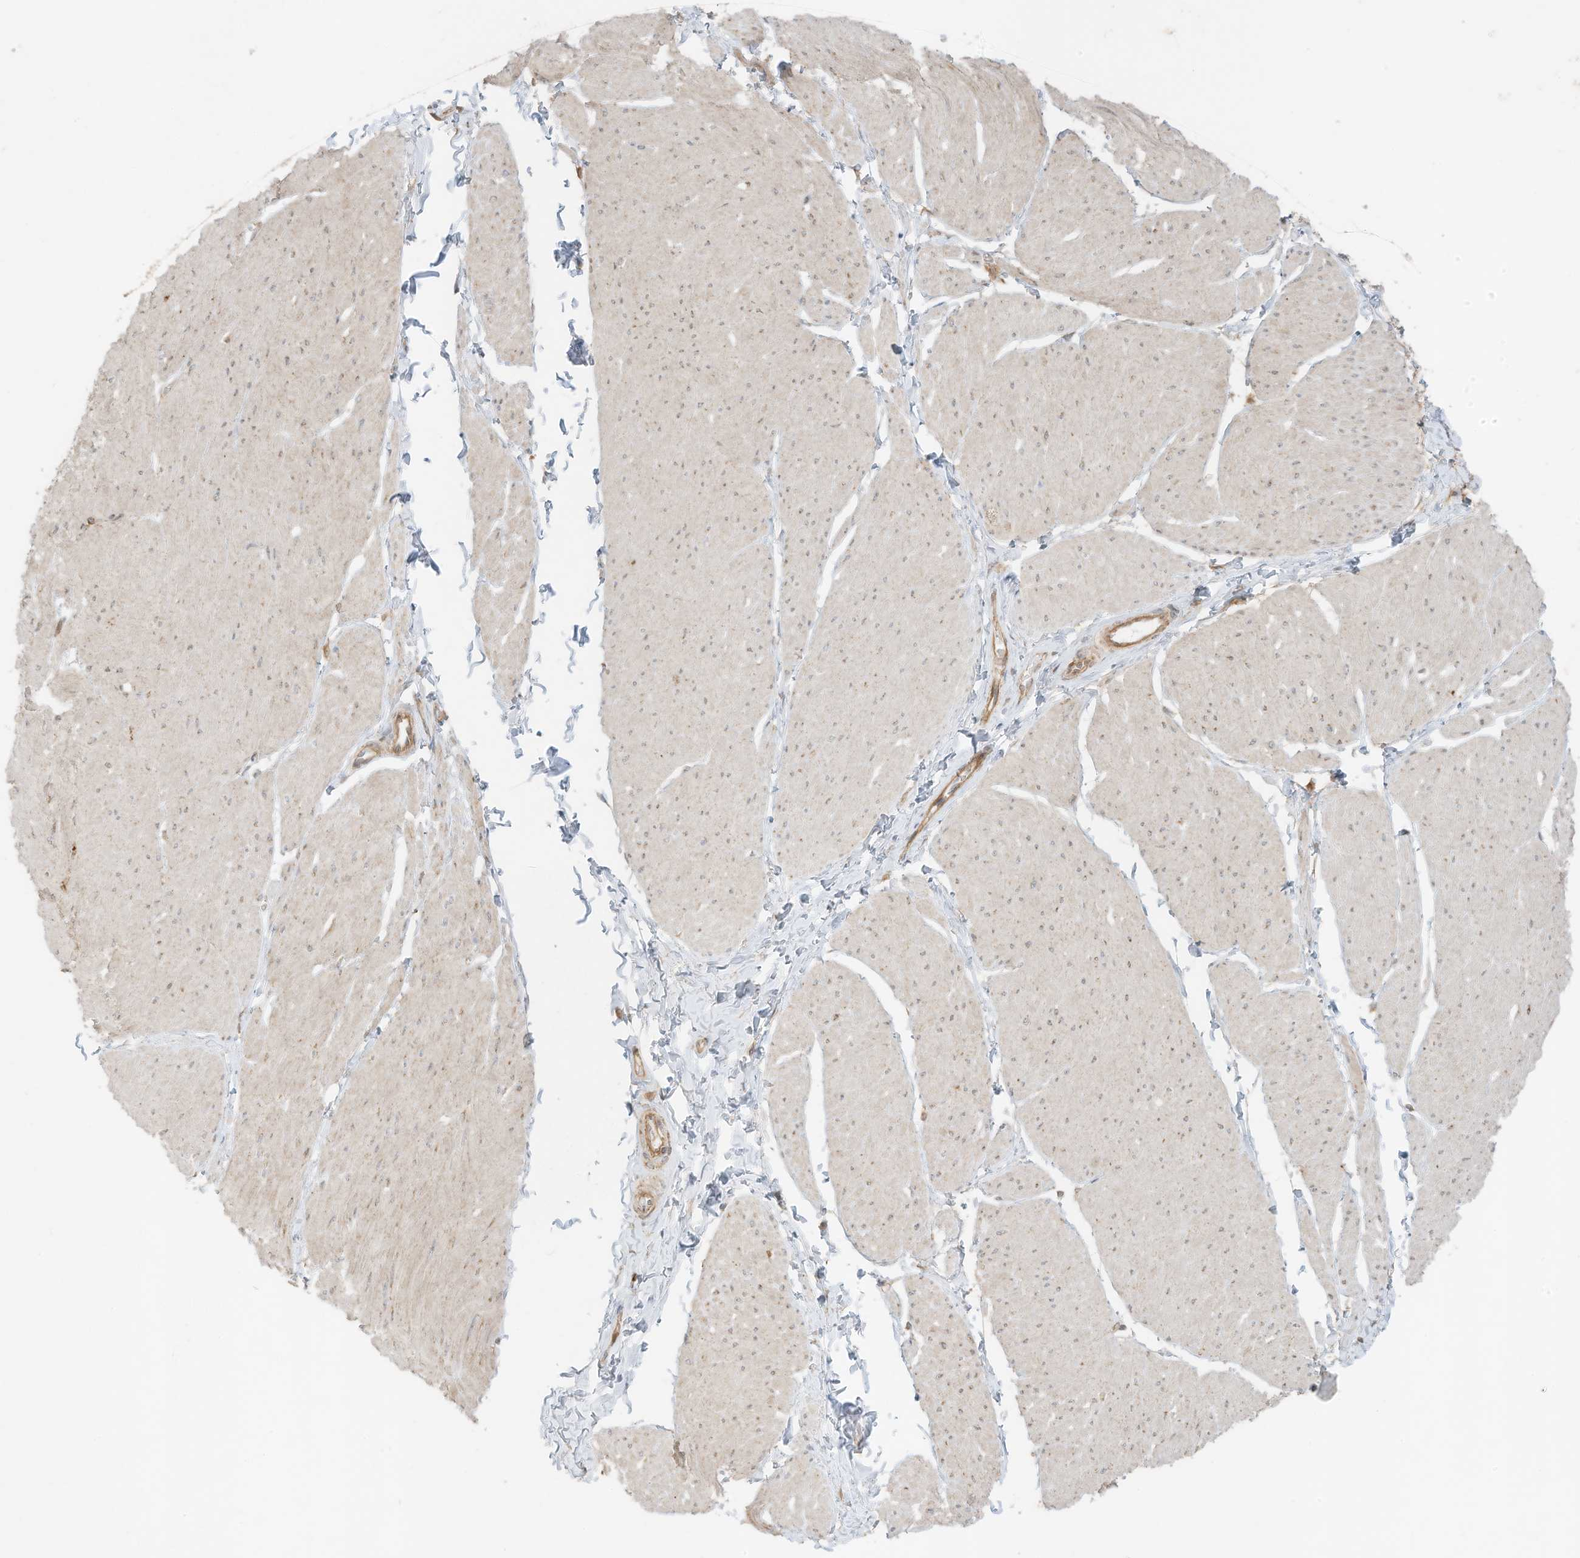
{"staining": {"intensity": "weak", "quantity": "25%-75%", "location": "cytoplasmic/membranous"}, "tissue": "smooth muscle", "cell_type": "Smooth muscle cells", "image_type": "normal", "snomed": [{"axis": "morphology", "description": "Urothelial carcinoma, High grade"}, {"axis": "topography", "description": "Urinary bladder"}], "caption": "An IHC image of unremarkable tissue is shown. Protein staining in brown shows weak cytoplasmic/membranous positivity in smooth muscle within smooth muscle cells.", "gene": "SLC25A12", "patient": {"sex": "male", "age": 46}}